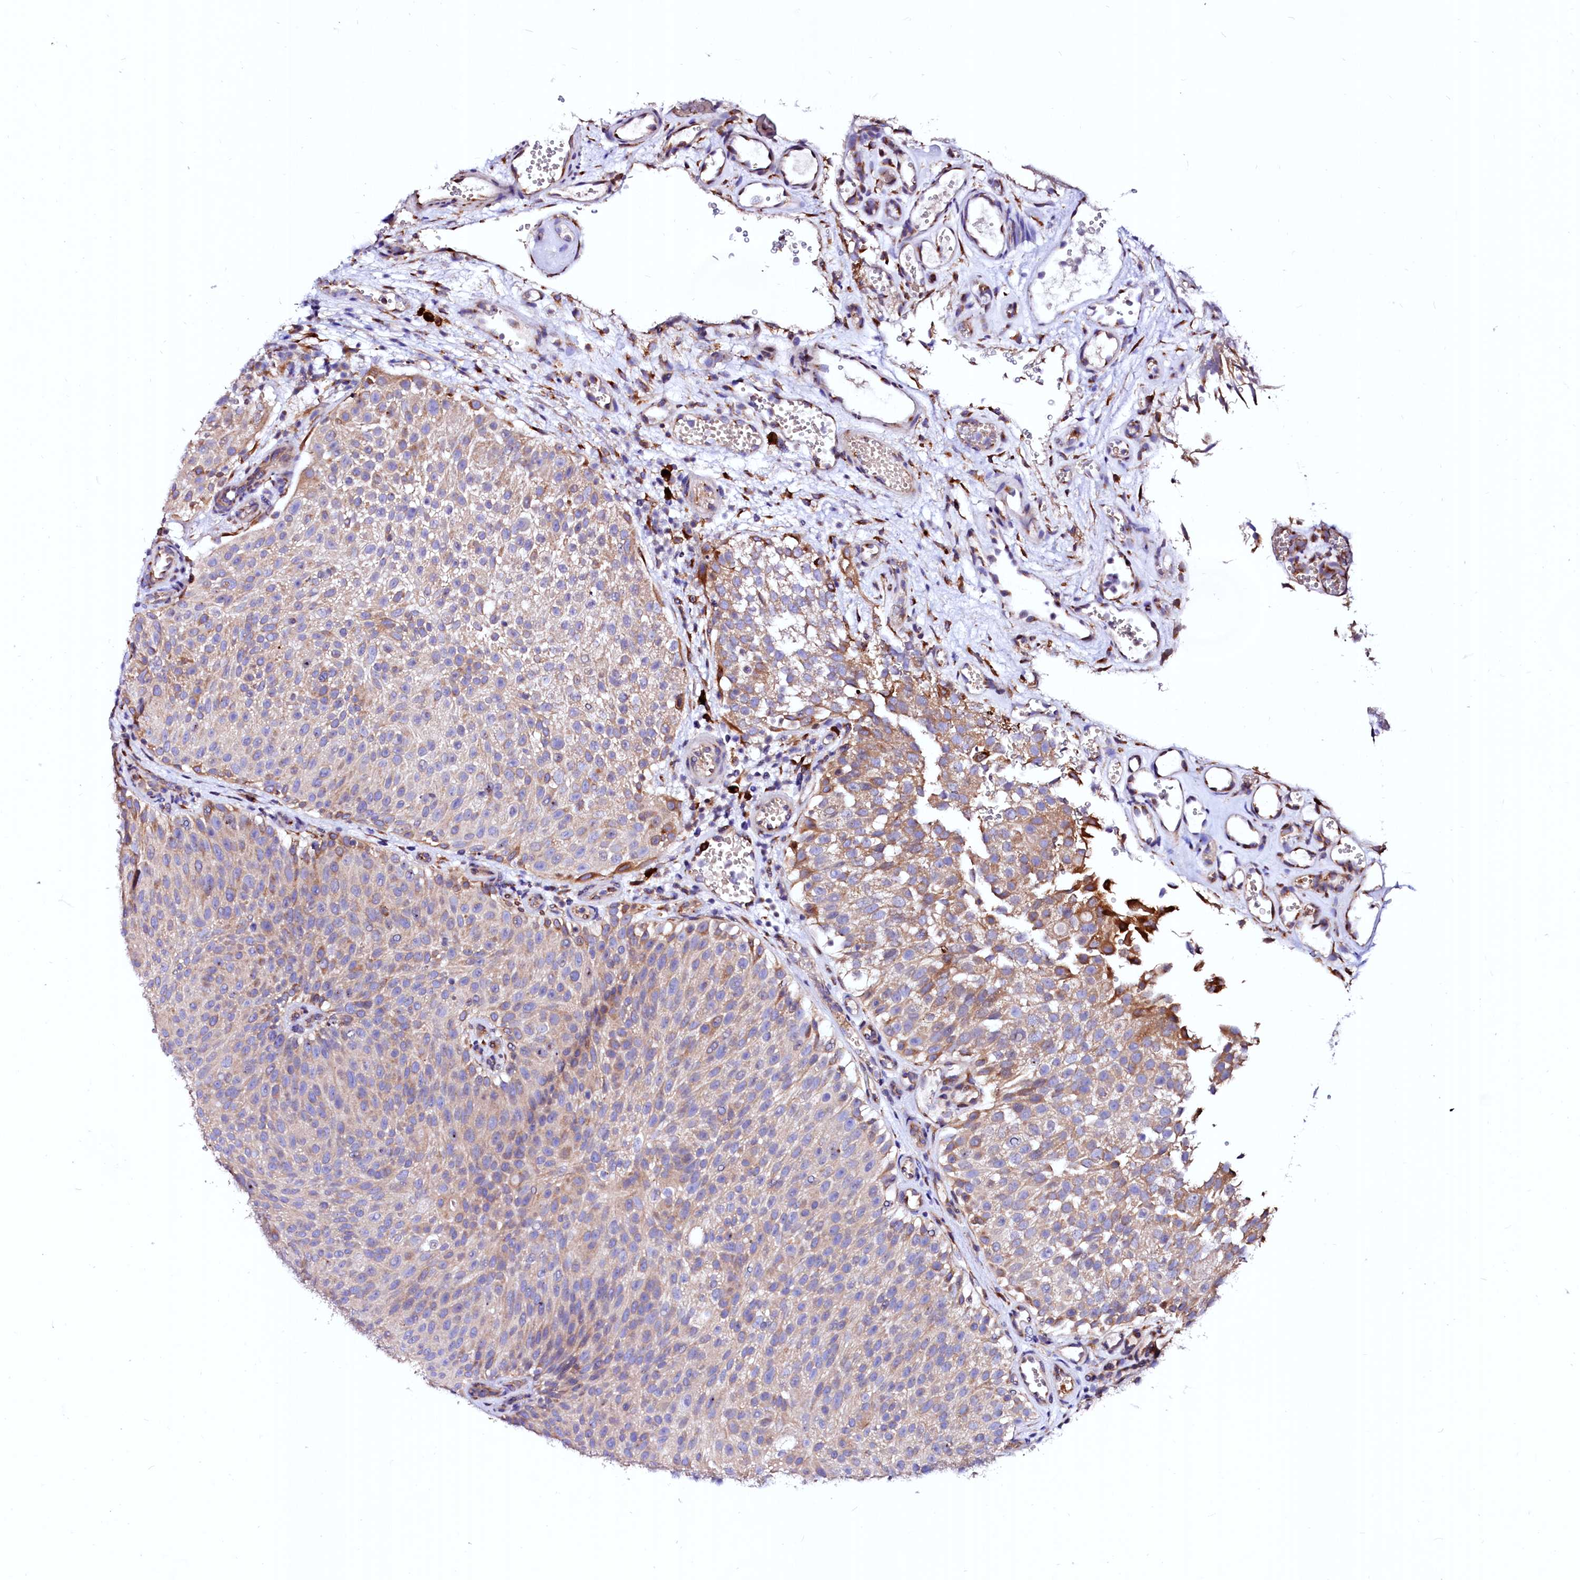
{"staining": {"intensity": "moderate", "quantity": "<25%", "location": "cytoplasmic/membranous"}, "tissue": "urothelial cancer", "cell_type": "Tumor cells", "image_type": "cancer", "snomed": [{"axis": "morphology", "description": "Urothelial carcinoma, Low grade"}, {"axis": "topography", "description": "Urinary bladder"}], "caption": "The image displays a brown stain indicating the presence of a protein in the cytoplasmic/membranous of tumor cells in urothelial carcinoma (low-grade).", "gene": "LMAN1", "patient": {"sex": "male", "age": 78}}